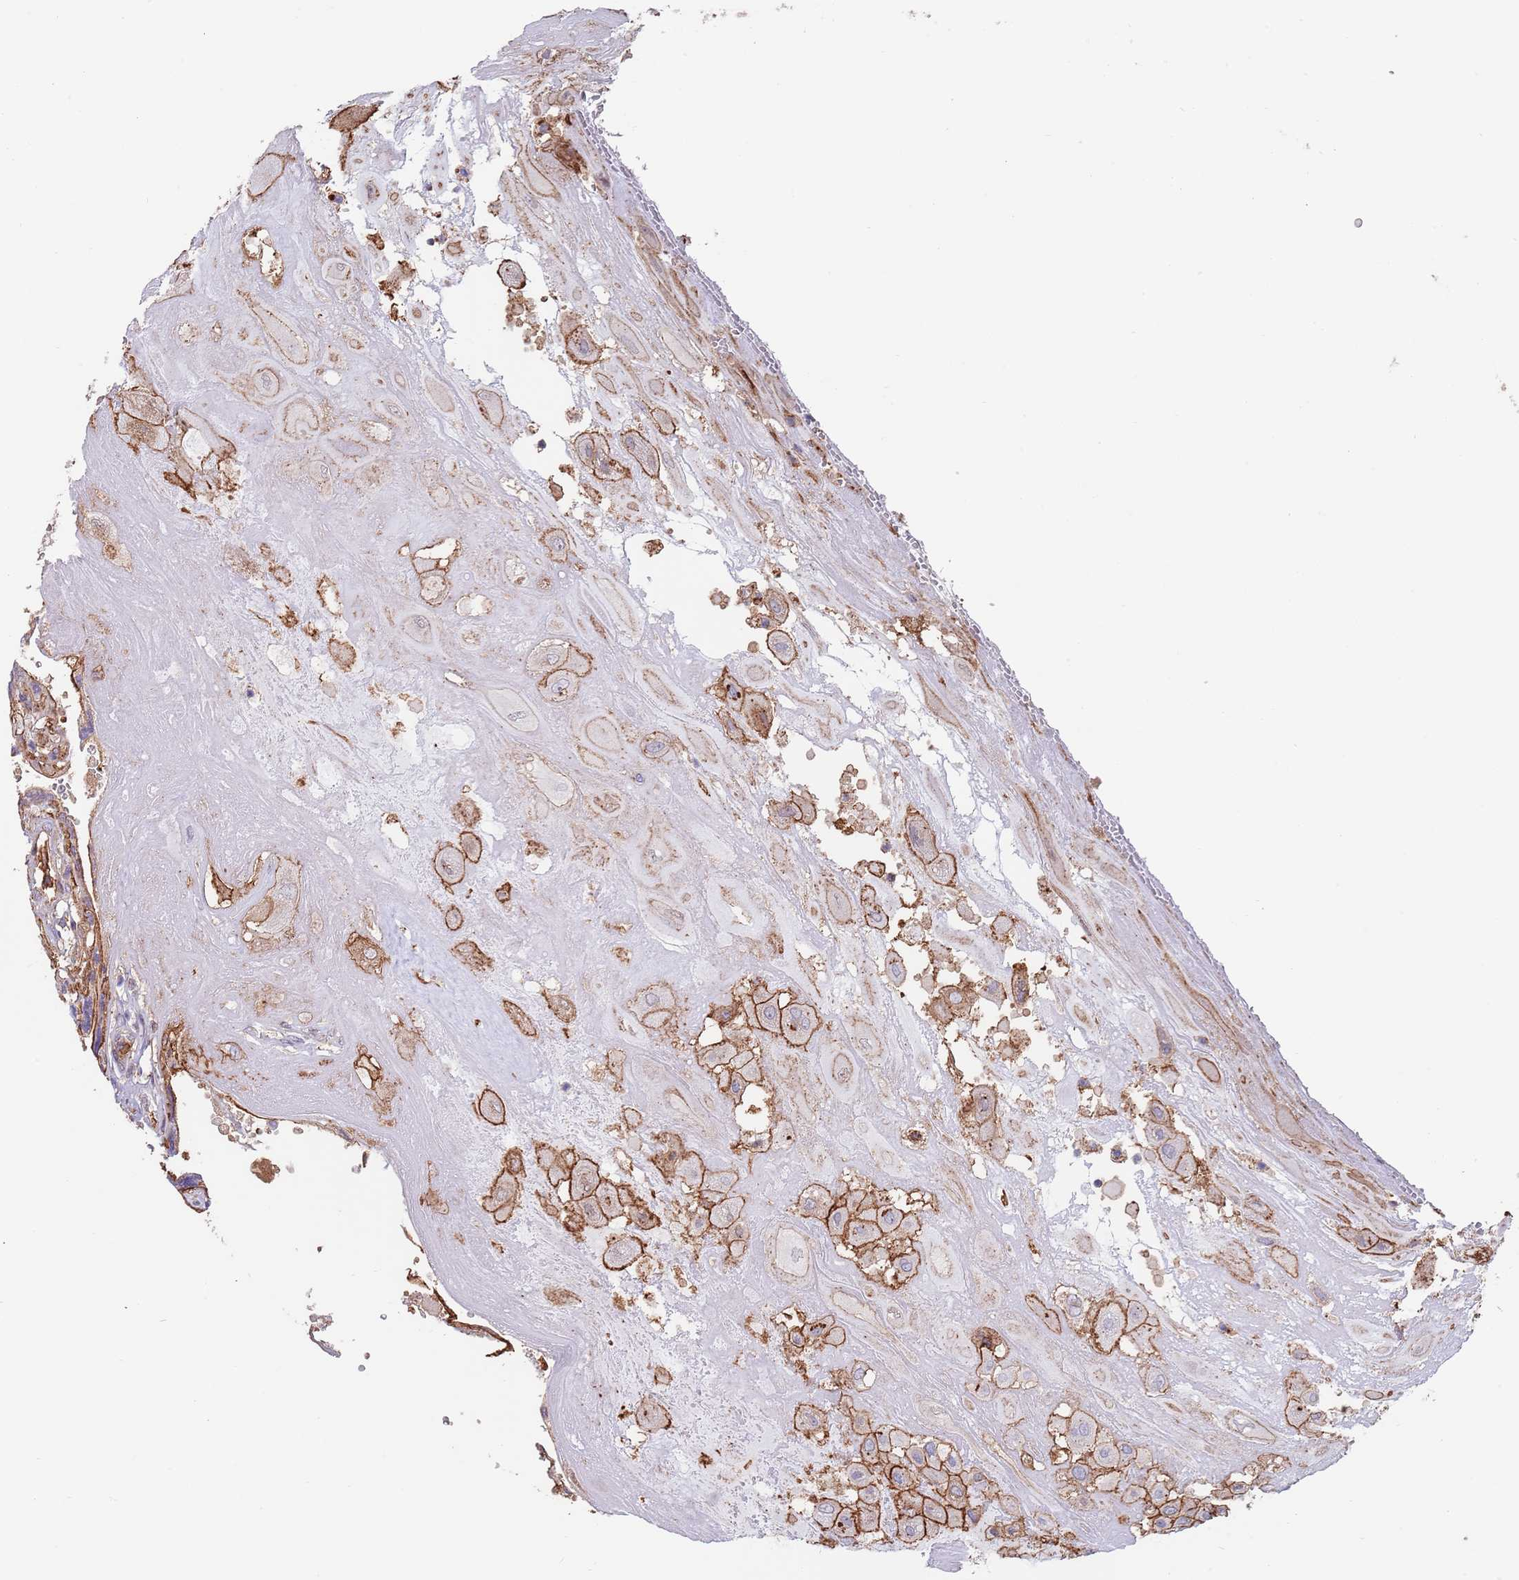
{"staining": {"intensity": "moderate", "quantity": ">75%", "location": "cytoplasmic/membranous"}, "tissue": "placenta", "cell_type": "Decidual cells", "image_type": "normal", "snomed": [{"axis": "morphology", "description": "Normal tissue, NOS"}, {"axis": "topography", "description": "Placenta"}], "caption": "About >75% of decidual cells in normal placenta exhibit moderate cytoplasmic/membranous protein staining as visualized by brown immunohistochemical staining.", "gene": "BPNT1", "patient": {"sex": "female", "age": 32}}